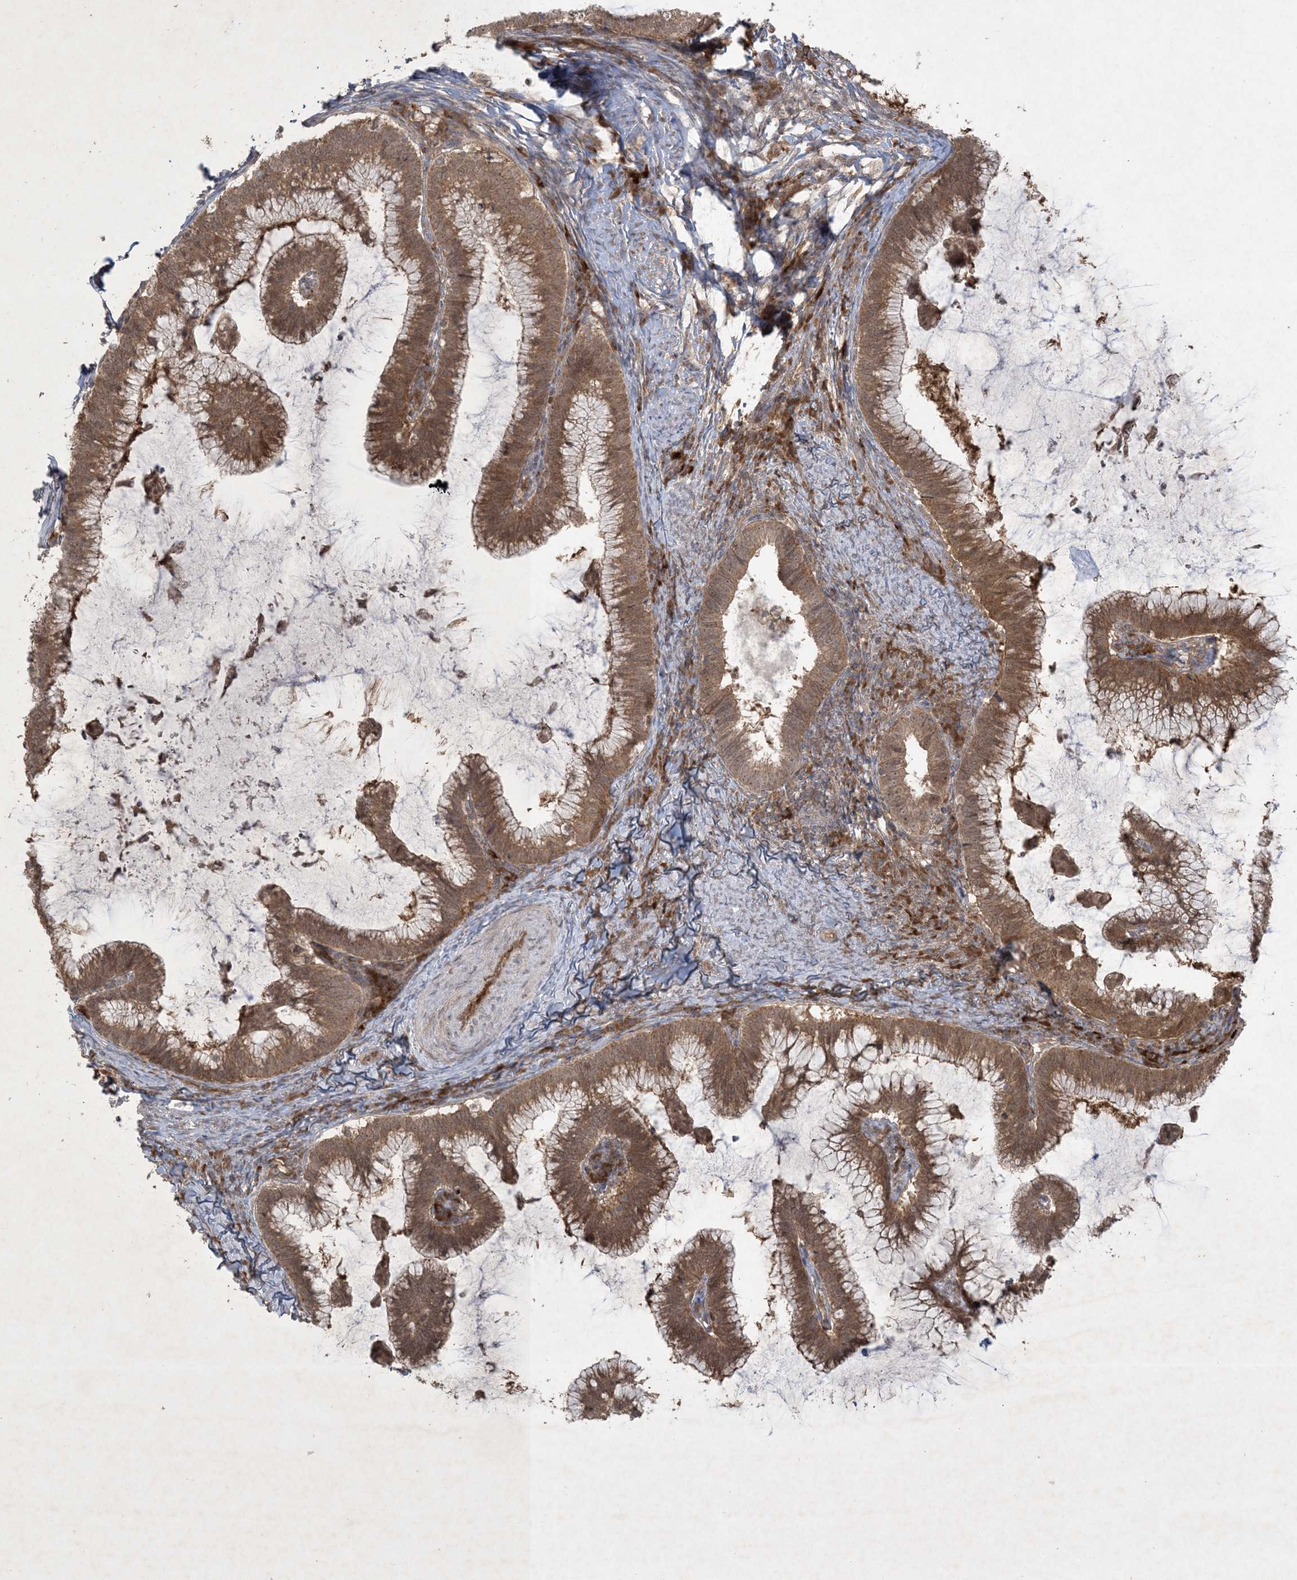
{"staining": {"intensity": "moderate", "quantity": ">75%", "location": "cytoplasmic/membranous,nuclear"}, "tissue": "cervical cancer", "cell_type": "Tumor cells", "image_type": "cancer", "snomed": [{"axis": "morphology", "description": "Adenocarcinoma, NOS"}, {"axis": "topography", "description": "Cervix"}], "caption": "Immunohistochemical staining of human cervical cancer (adenocarcinoma) displays medium levels of moderate cytoplasmic/membranous and nuclear protein staining in about >75% of tumor cells. (DAB IHC with brightfield microscopy, high magnification).", "gene": "NRBP2", "patient": {"sex": "female", "age": 36}}